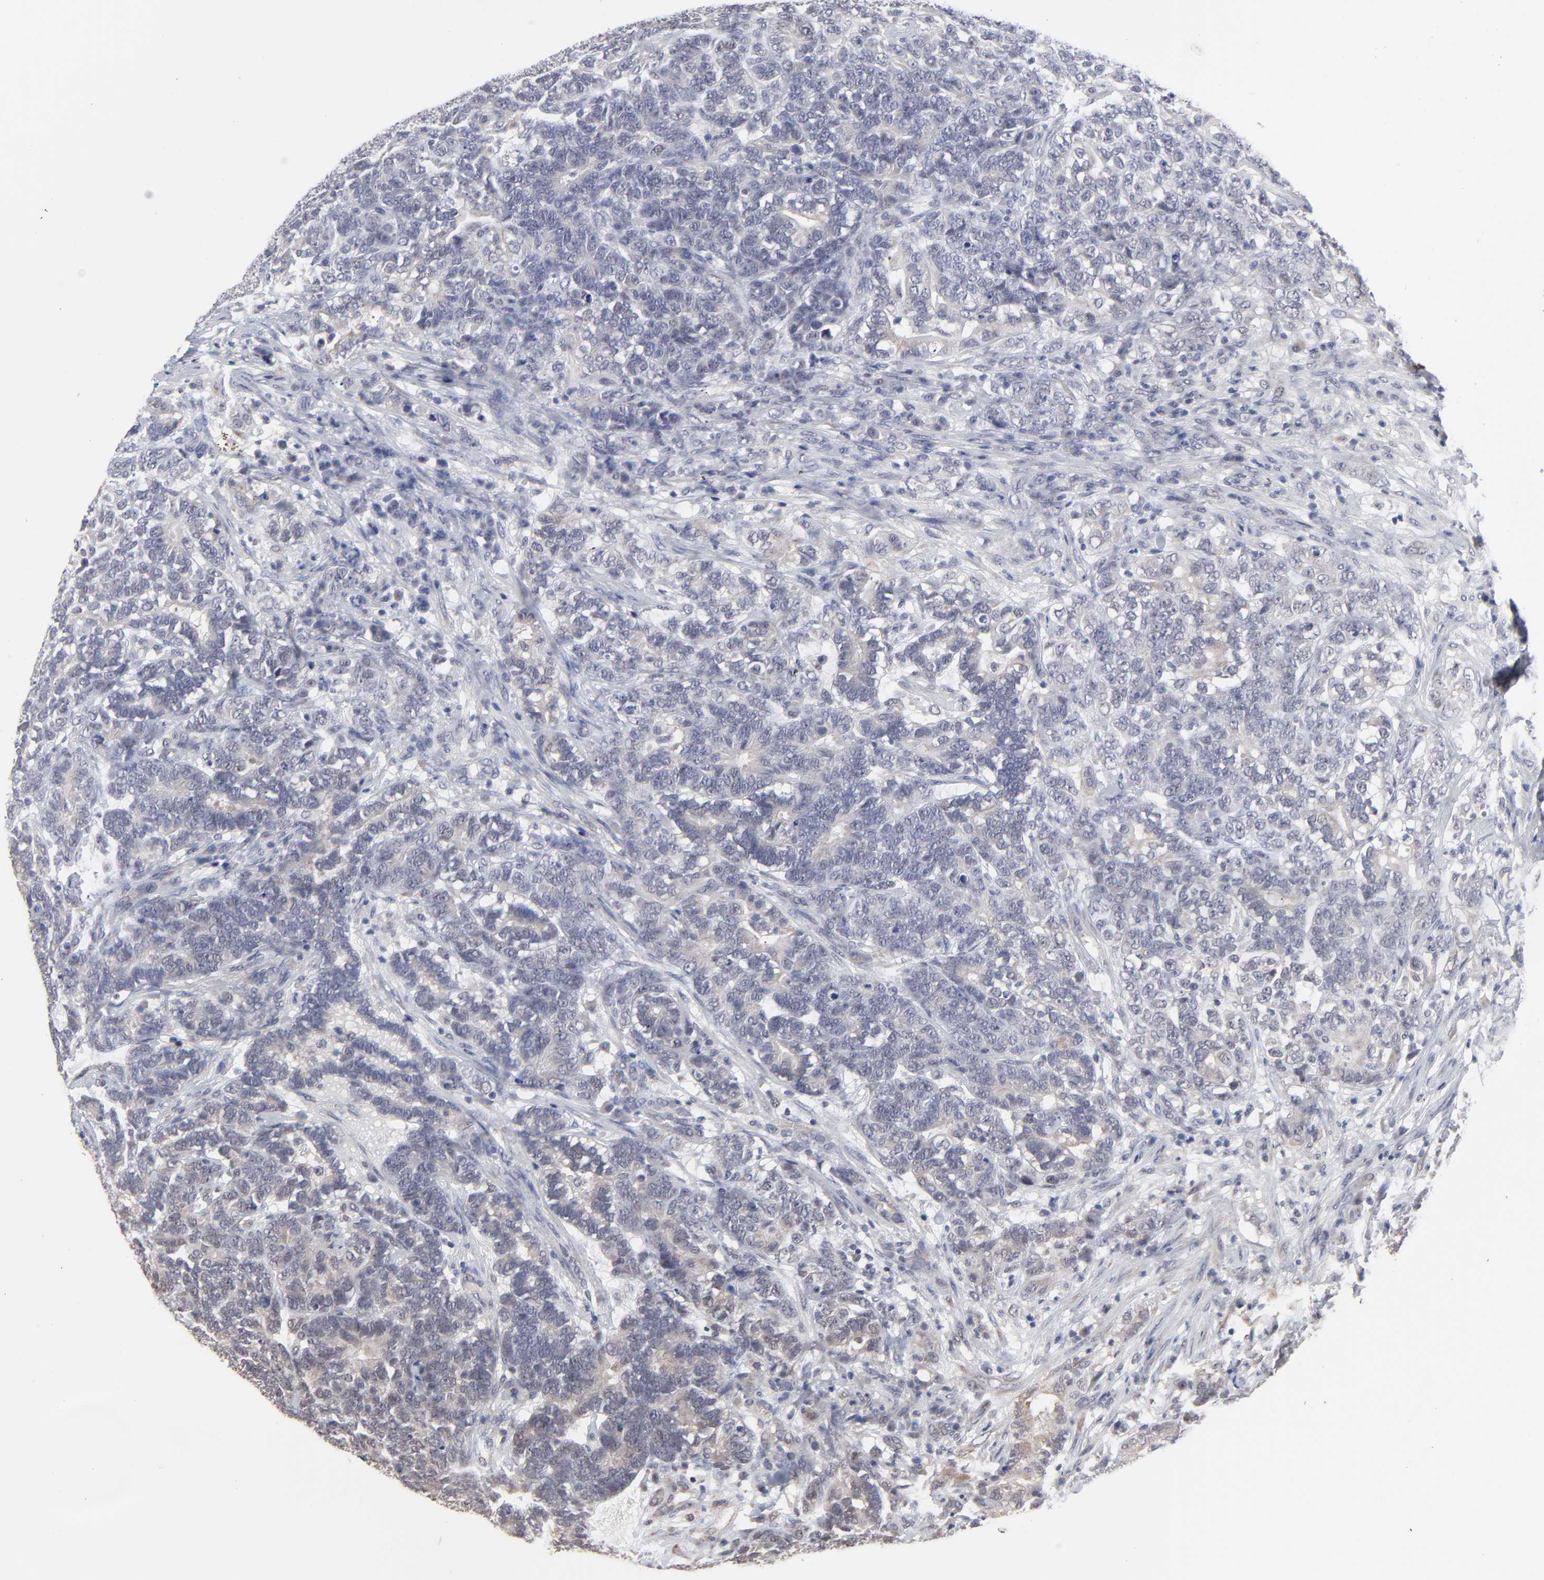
{"staining": {"intensity": "negative", "quantity": "none", "location": "none"}, "tissue": "testis cancer", "cell_type": "Tumor cells", "image_type": "cancer", "snomed": [{"axis": "morphology", "description": "Carcinoma, Embryonal, NOS"}, {"axis": "topography", "description": "Testis"}], "caption": "Immunohistochemistry photomicrograph of neoplastic tissue: embryonal carcinoma (testis) stained with DAB (3,3'-diaminobenzidine) reveals no significant protein positivity in tumor cells.", "gene": "MAGEA10", "patient": {"sex": "male", "age": 26}}